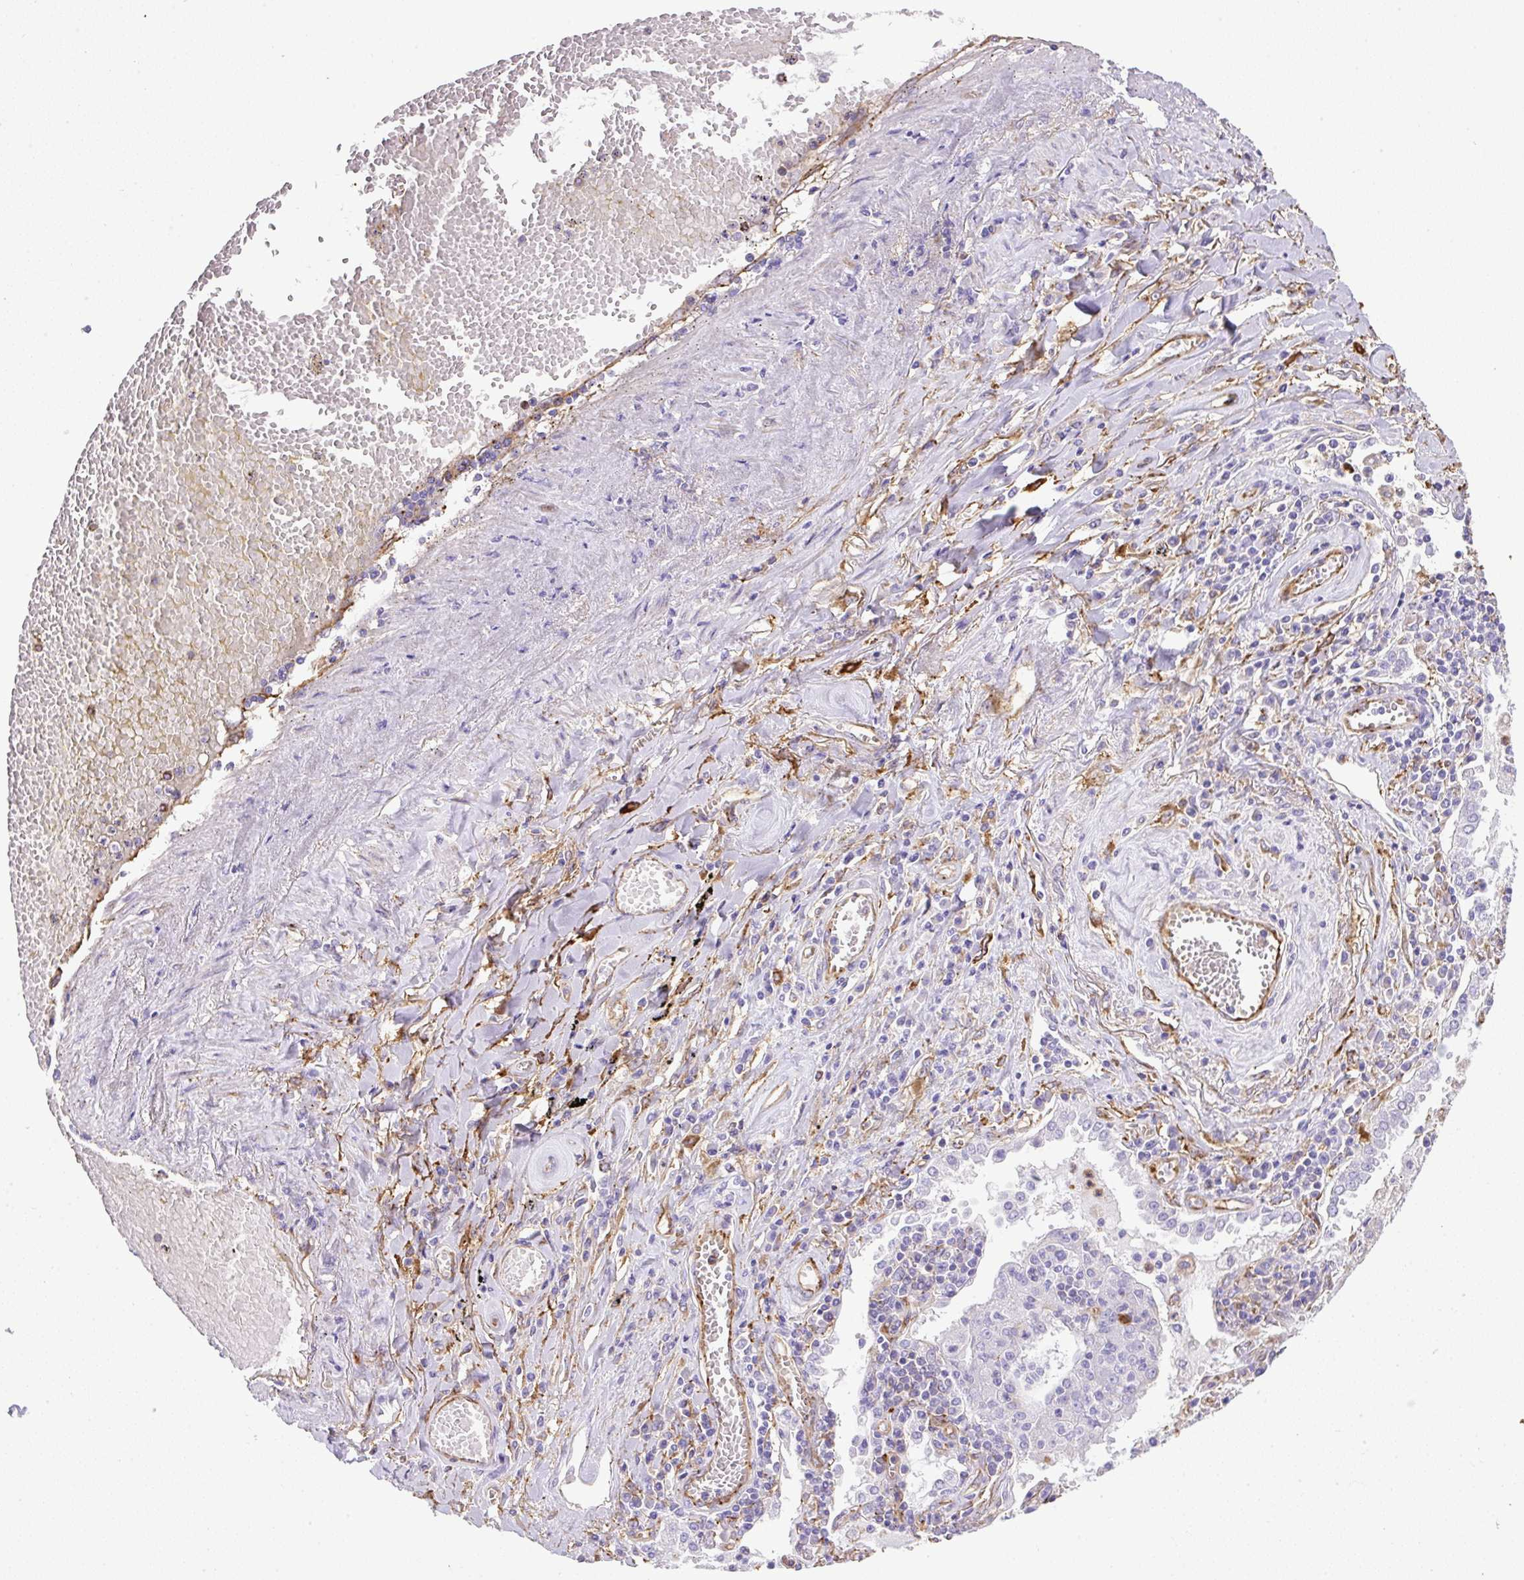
{"staining": {"intensity": "negative", "quantity": "none", "location": "none"}, "tissue": "lung cancer", "cell_type": "Tumor cells", "image_type": "cancer", "snomed": [{"axis": "morphology", "description": "Squamous cell carcinoma, NOS"}, {"axis": "topography", "description": "Lung"}], "caption": "DAB immunohistochemical staining of lung cancer reveals no significant expression in tumor cells.", "gene": "MAGEB5", "patient": {"sex": "female", "age": 66}}